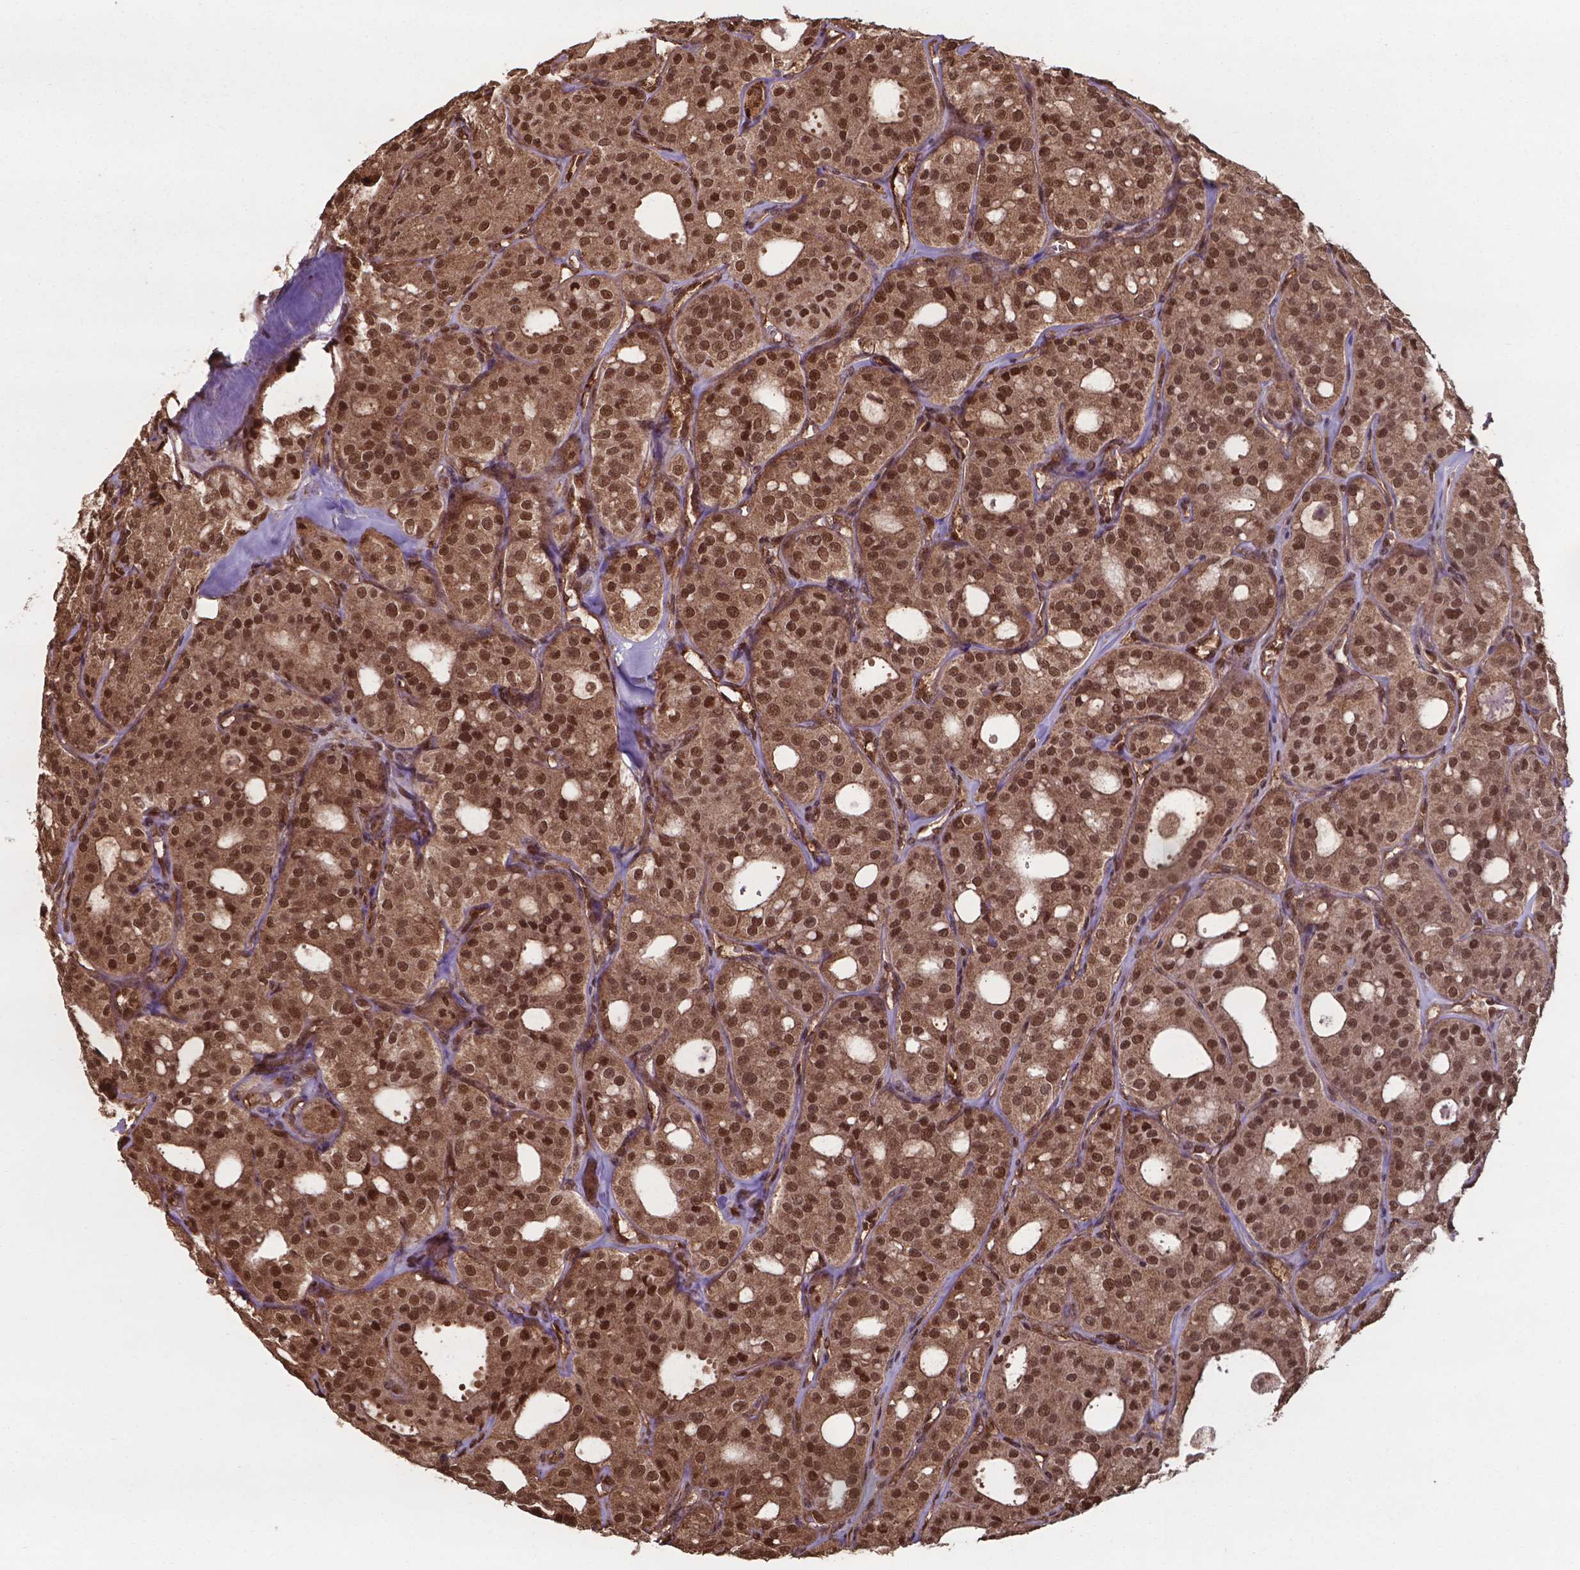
{"staining": {"intensity": "moderate", "quantity": ">75%", "location": "cytoplasmic/membranous,nuclear"}, "tissue": "thyroid cancer", "cell_type": "Tumor cells", "image_type": "cancer", "snomed": [{"axis": "morphology", "description": "Follicular adenoma carcinoma, NOS"}, {"axis": "topography", "description": "Thyroid gland"}], "caption": "Thyroid cancer (follicular adenoma carcinoma) tissue exhibits moderate cytoplasmic/membranous and nuclear staining in about >75% of tumor cells The protein is shown in brown color, while the nuclei are stained blue.", "gene": "CHP2", "patient": {"sex": "male", "age": 75}}